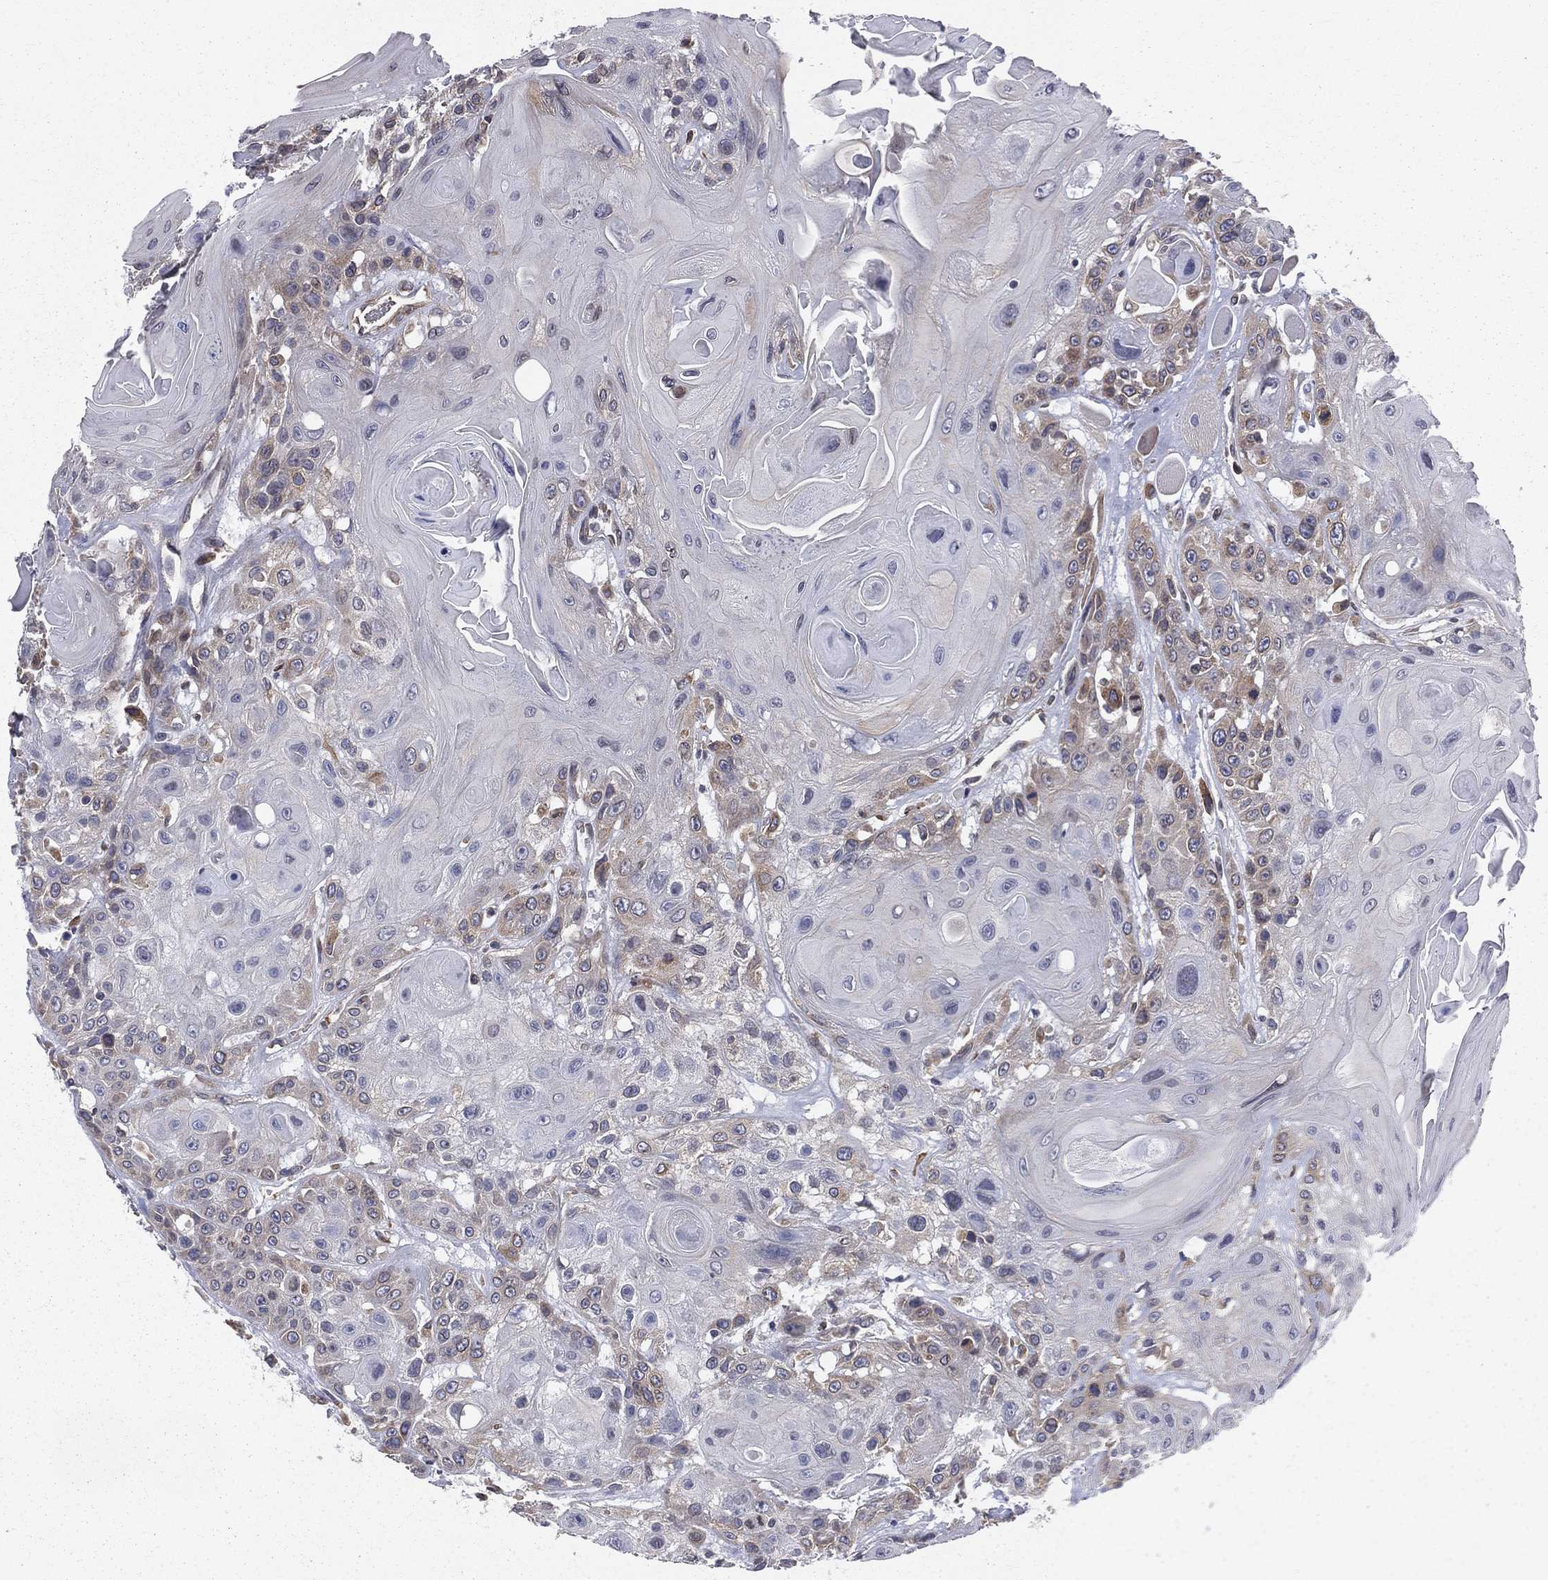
{"staining": {"intensity": "weak", "quantity": "<25%", "location": "cytoplasmic/membranous"}, "tissue": "head and neck cancer", "cell_type": "Tumor cells", "image_type": "cancer", "snomed": [{"axis": "morphology", "description": "Squamous cell carcinoma, NOS"}, {"axis": "topography", "description": "Head-Neck"}], "caption": "DAB immunohistochemical staining of head and neck cancer shows no significant expression in tumor cells.", "gene": "PGRMC1", "patient": {"sex": "female", "age": 59}}